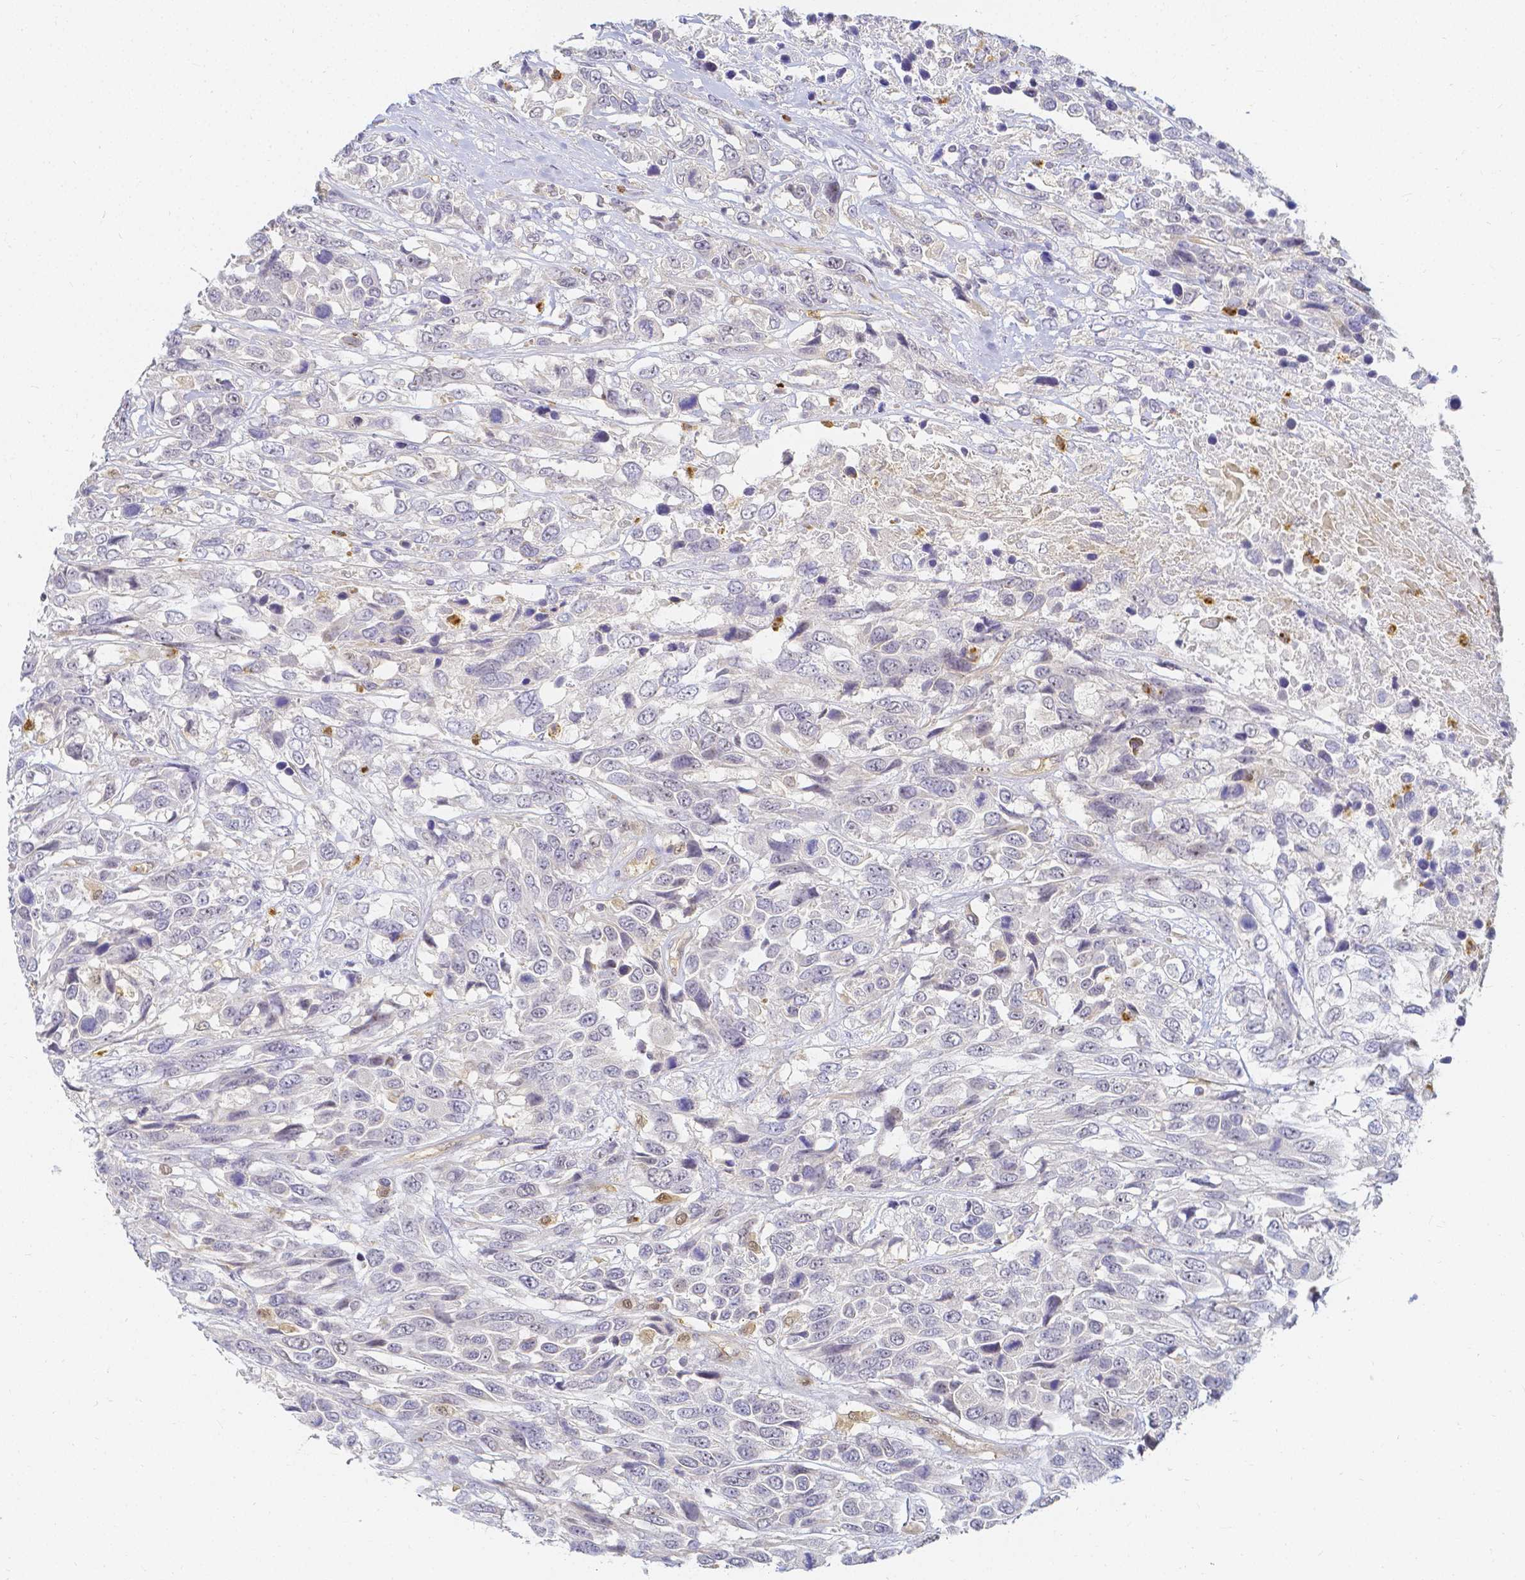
{"staining": {"intensity": "negative", "quantity": "none", "location": "none"}, "tissue": "urothelial cancer", "cell_type": "Tumor cells", "image_type": "cancer", "snomed": [{"axis": "morphology", "description": "Urothelial carcinoma, High grade"}, {"axis": "topography", "description": "Urinary bladder"}], "caption": "This photomicrograph is of urothelial cancer stained with IHC to label a protein in brown with the nuclei are counter-stained blue. There is no staining in tumor cells. (DAB (3,3'-diaminobenzidine) IHC with hematoxylin counter stain).", "gene": "KCNH1", "patient": {"sex": "female", "age": 70}}